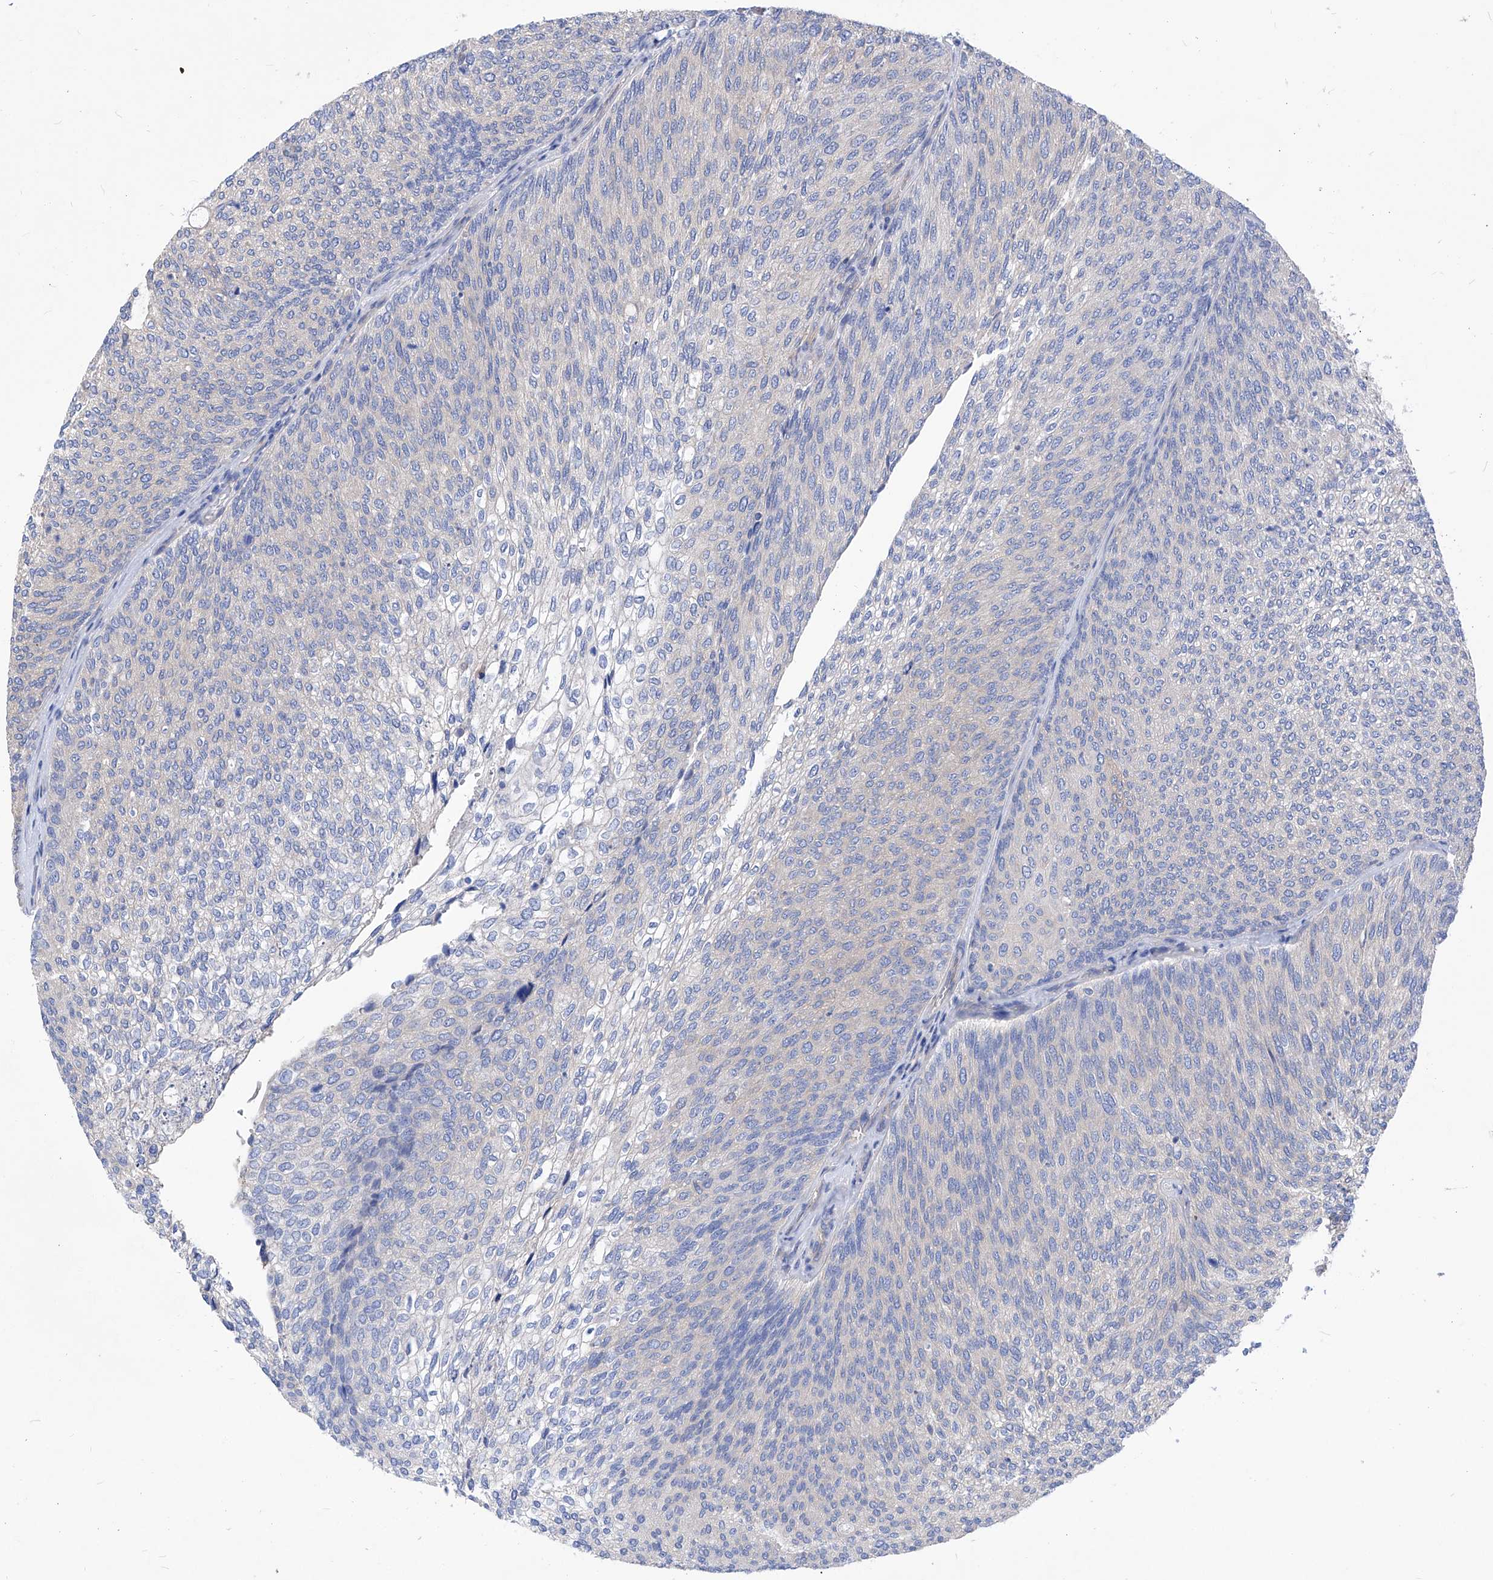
{"staining": {"intensity": "negative", "quantity": "none", "location": "none"}, "tissue": "urothelial cancer", "cell_type": "Tumor cells", "image_type": "cancer", "snomed": [{"axis": "morphology", "description": "Urothelial carcinoma, Low grade"}, {"axis": "topography", "description": "Urinary bladder"}], "caption": "A histopathology image of urothelial cancer stained for a protein demonstrates no brown staining in tumor cells.", "gene": "XPNPEP1", "patient": {"sex": "female", "age": 79}}